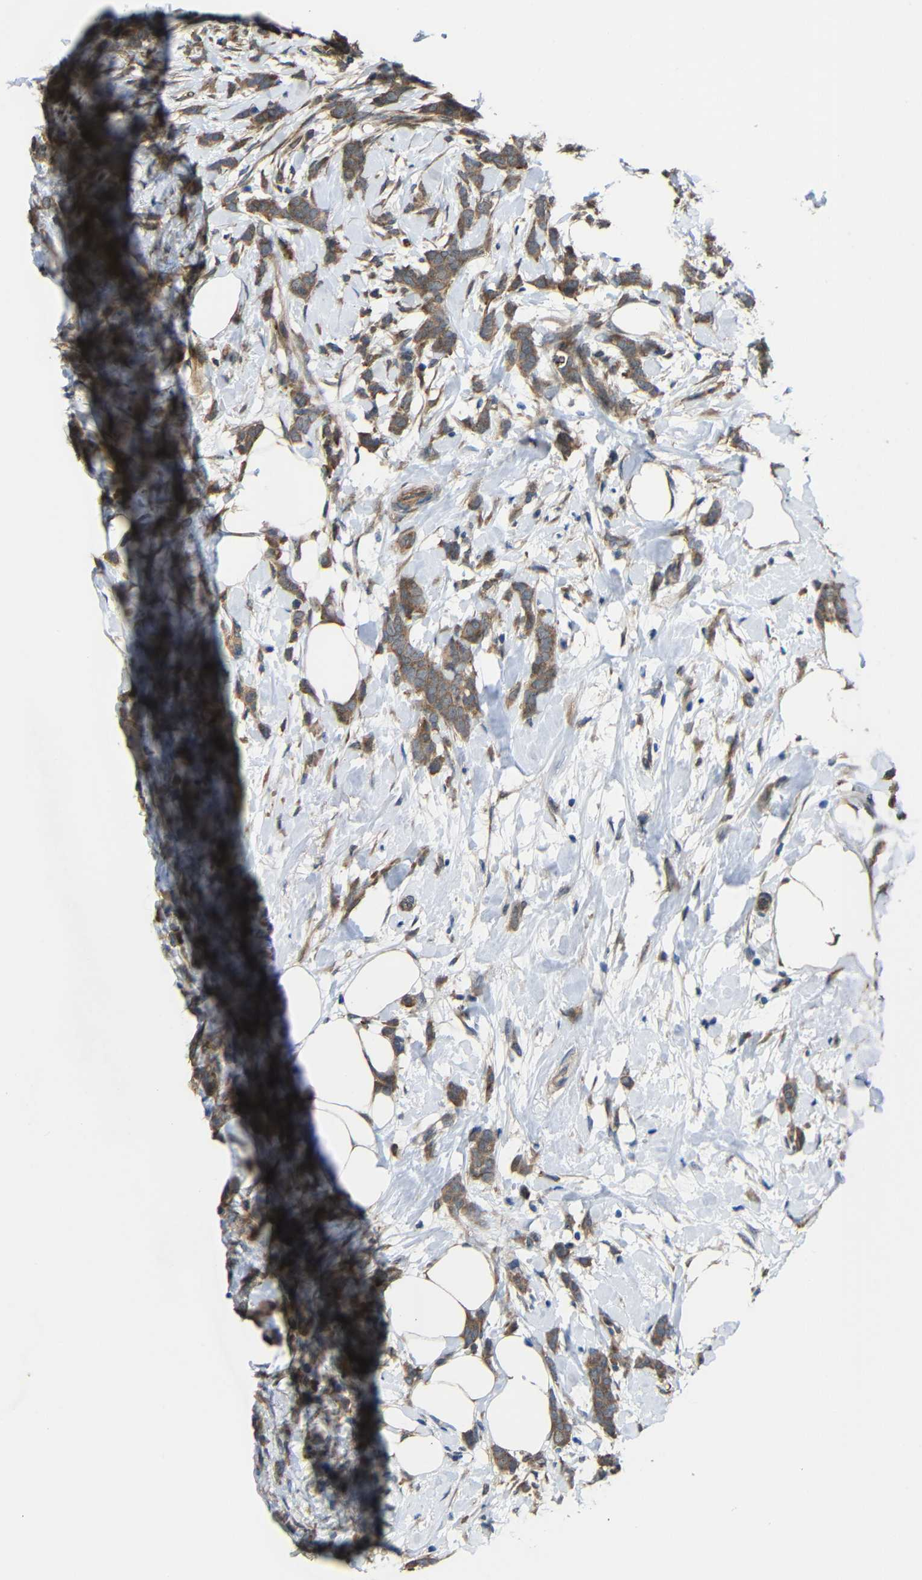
{"staining": {"intensity": "moderate", "quantity": ">75%", "location": "cytoplasmic/membranous"}, "tissue": "breast cancer", "cell_type": "Tumor cells", "image_type": "cancer", "snomed": [{"axis": "morphology", "description": "Lobular carcinoma, in situ"}, {"axis": "morphology", "description": "Lobular carcinoma"}, {"axis": "topography", "description": "Breast"}], "caption": "The histopathology image demonstrates staining of breast cancer, revealing moderate cytoplasmic/membranous protein expression (brown color) within tumor cells.", "gene": "CHST9", "patient": {"sex": "female", "age": 41}}